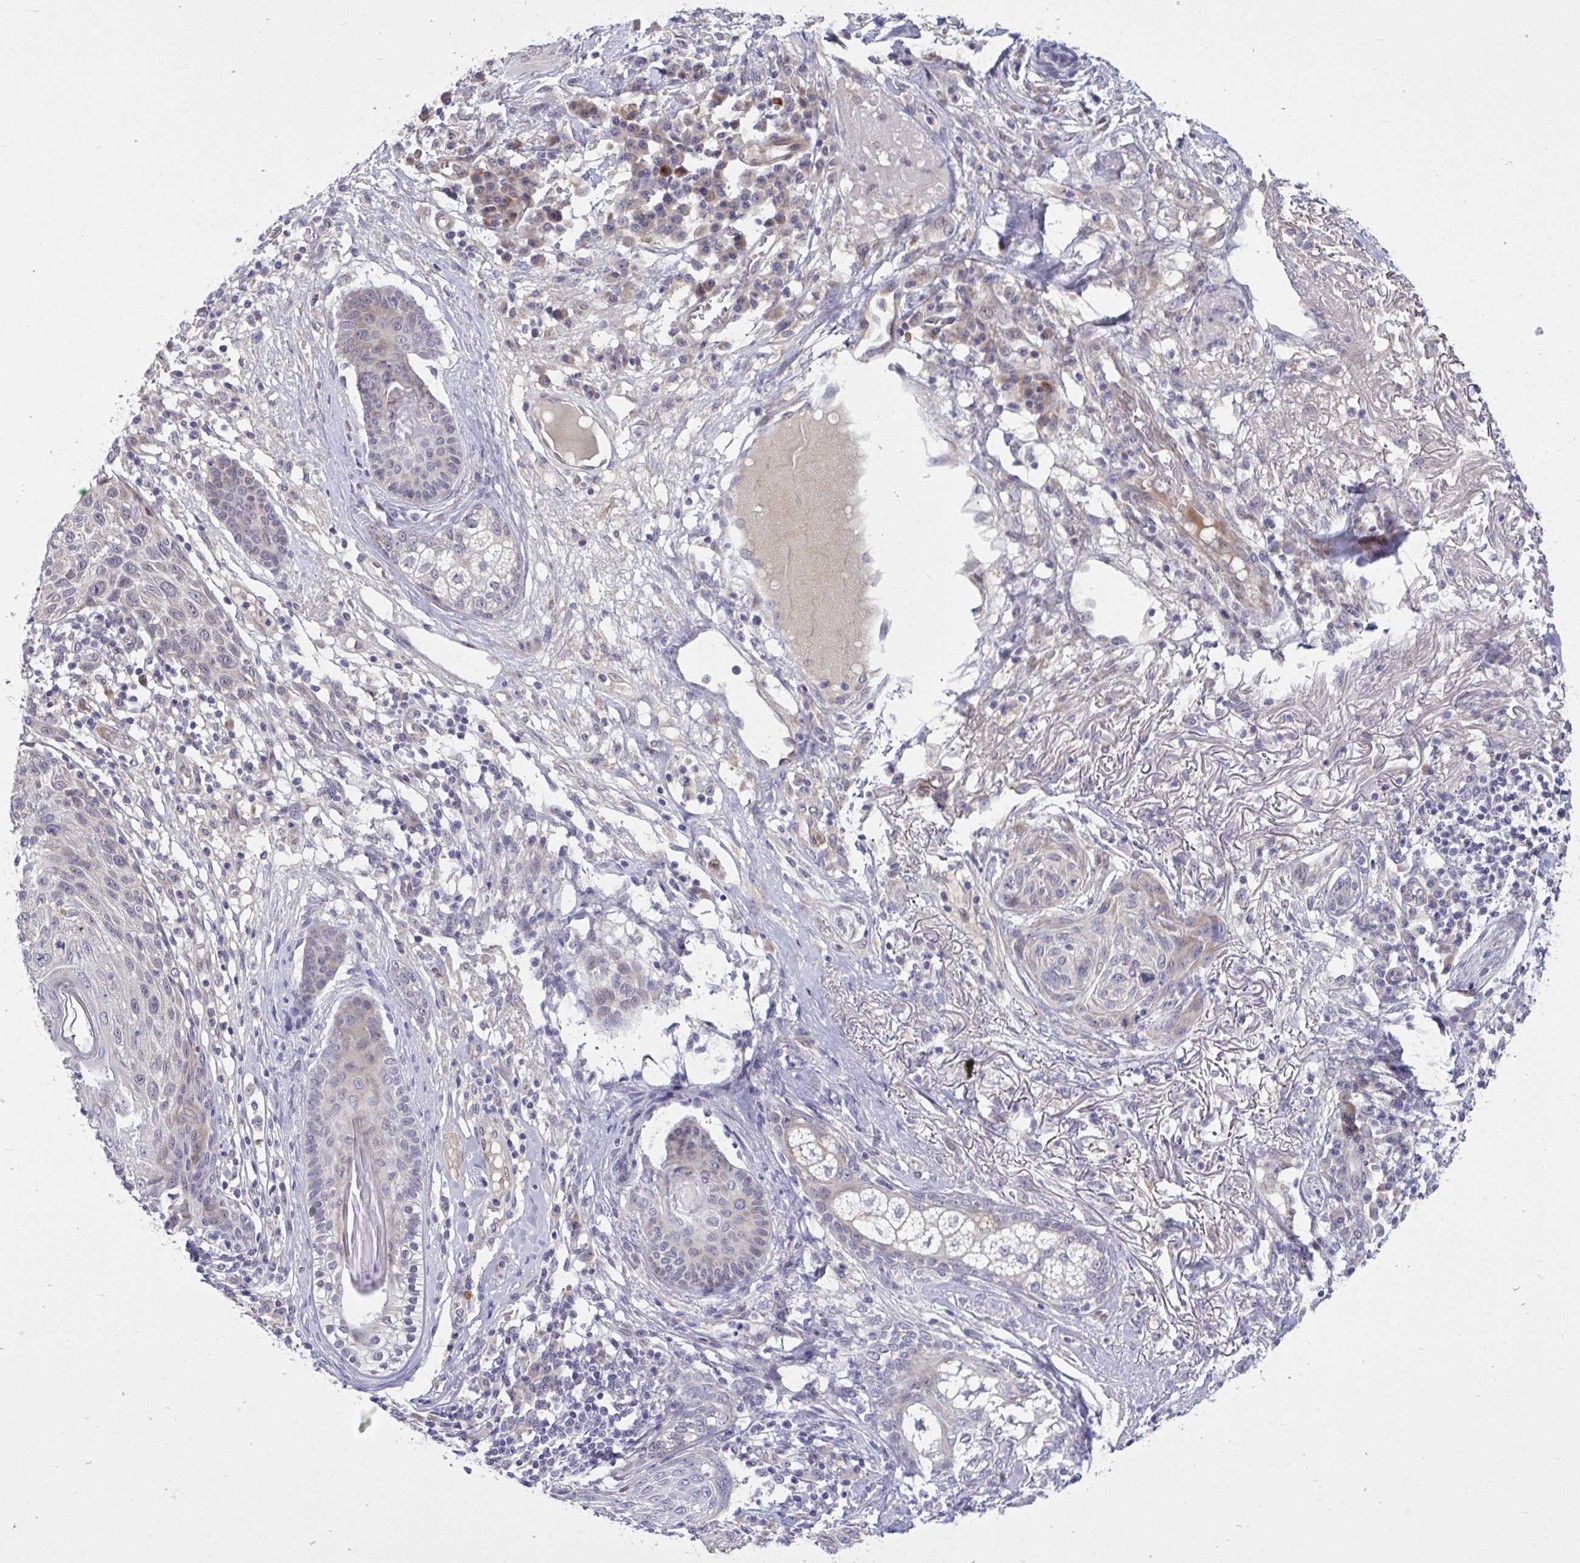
{"staining": {"intensity": "negative", "quantity": "none", "location": "none"}, "tissue": "skin cancer", "cell_type": "Tumor cells", "image_type": "cancer", "snomed": [{"axis": "morphology", "description": "Squamous cell carcinoma, NOS"}, {"axis": "topography", "description": "Skin"}], "caption": "This is an immunohistochemistry (IHC) micrograph of human skin cancer (squamous cell carcinoma). There is no staining in tumor cells.", "gene": "HMBOX1", "patient": {"sex": "female", "age": 87}}